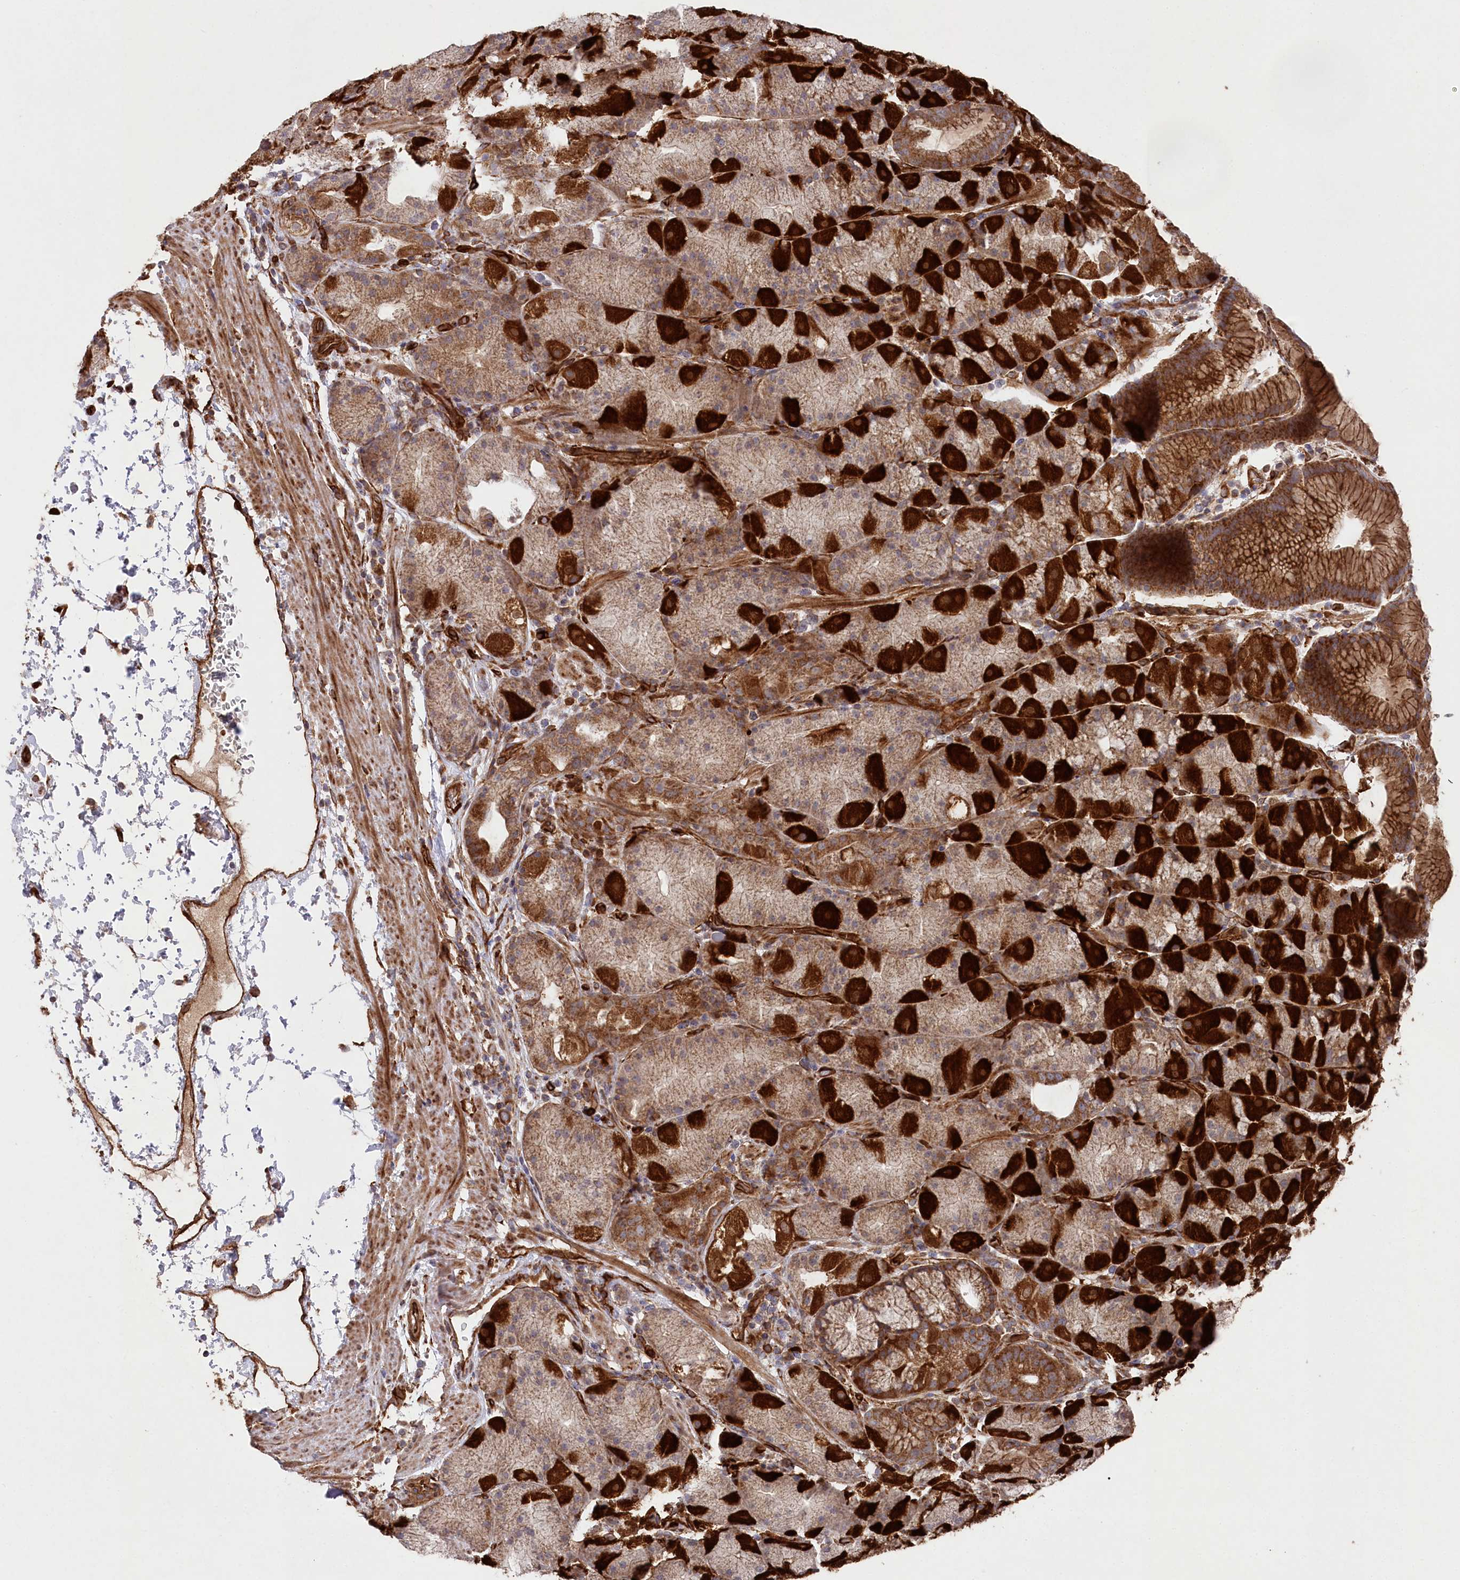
{"staining": {"intensity": "strong", "quantity": ">75%", "location": "cytoplasmic/membranous"}, "tissue": "stomach", "cell_type": "Glandular cells", "image_type": "normal", "snomed": [{"axis": "morphology", "description": "Normal tissue, NOS"}, {"axis": "topography", "description": "Stomach, upper"}, {"axis": "topography", "description": "Stomach"}], "caption": "Glandular cells reveal high levels of strong cytoplasmic/membranous staining in about >75% of cells in normal human stomach. (IHC, brightfield microscopy, high magnification).", "gene": "MTPAP", "patient": {"sex": "male", "age": 48}}